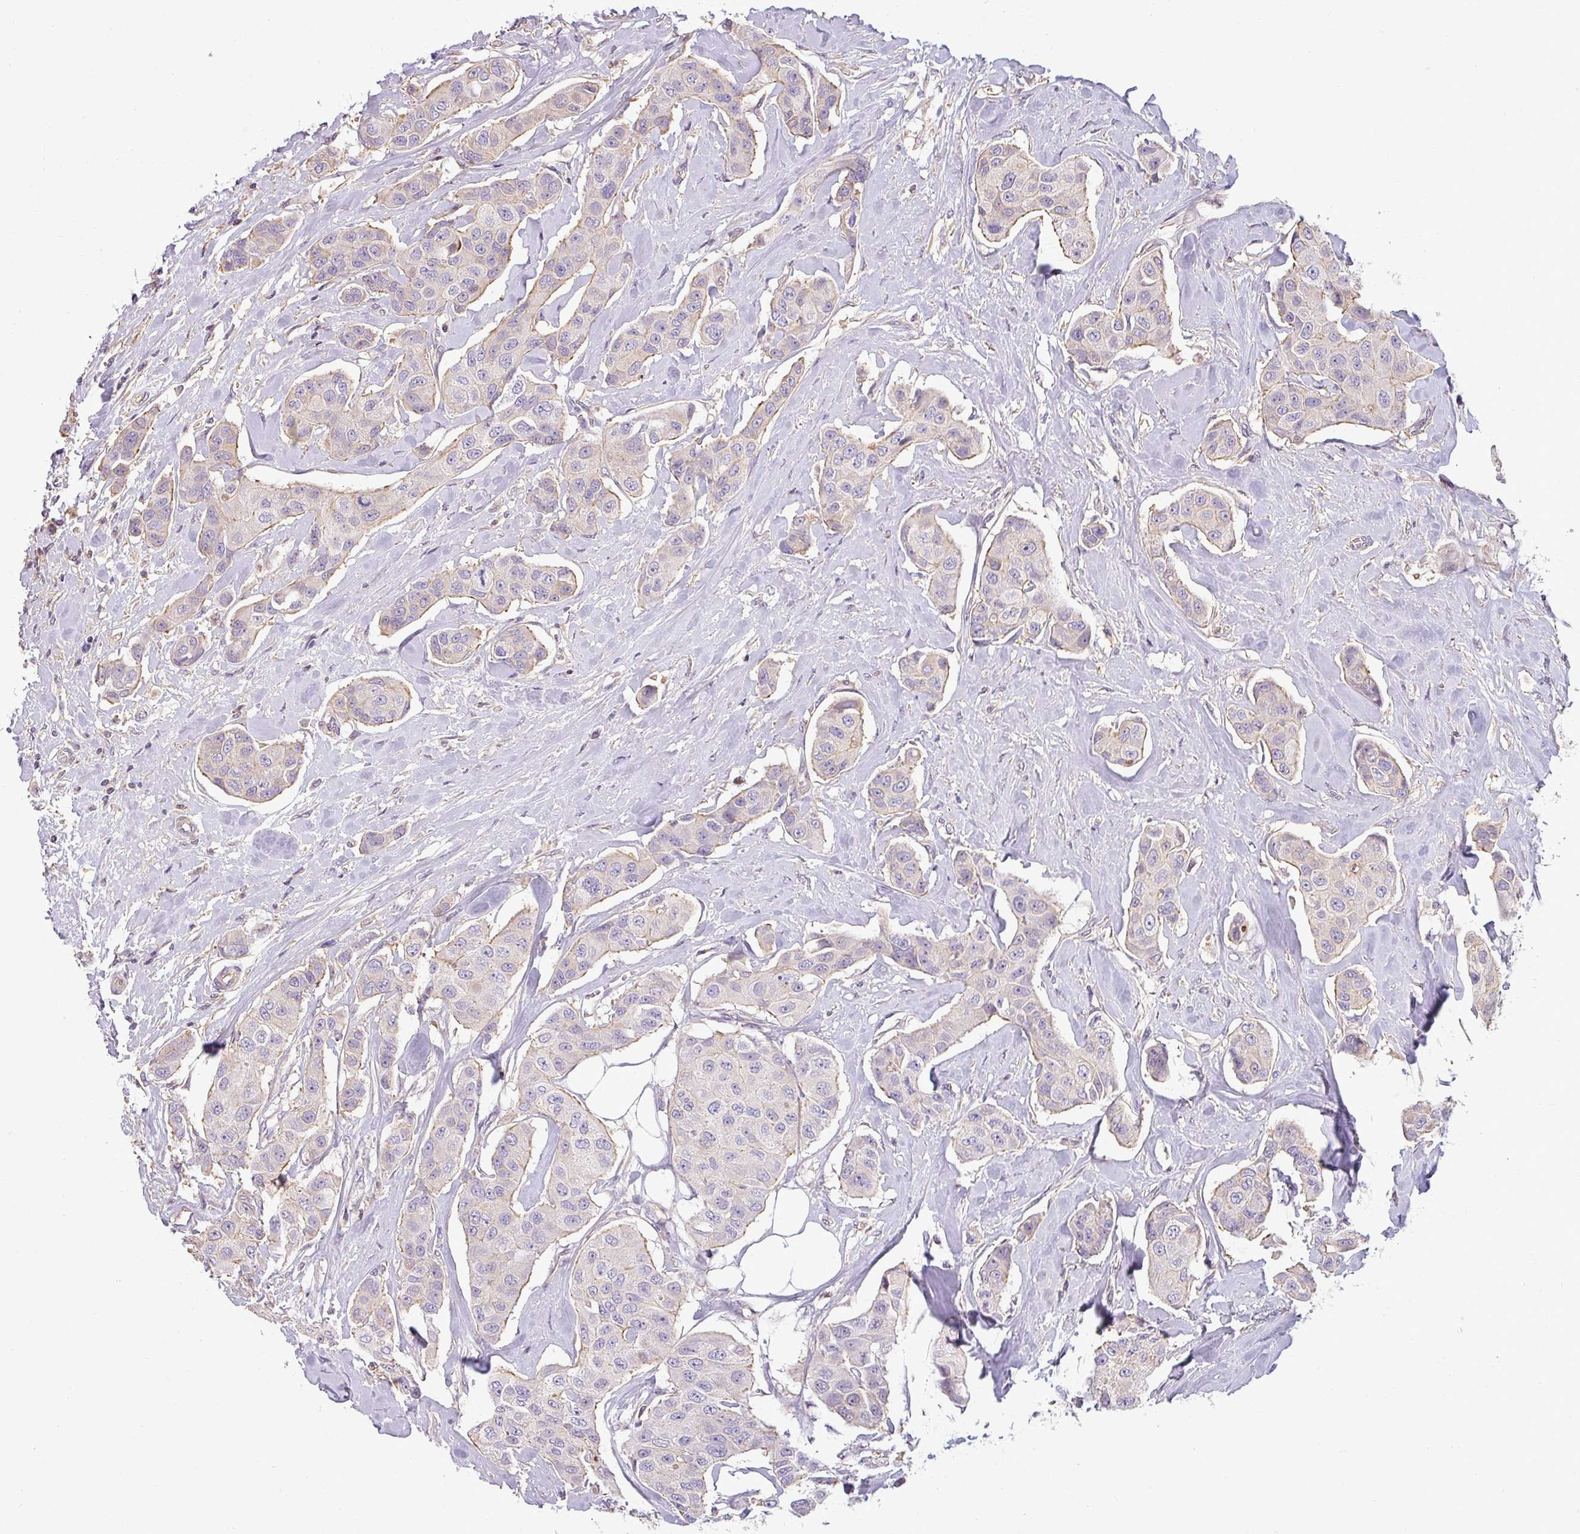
{"staining": {"intensity": "negative", "quantity": "none", "location": "none"}, "tissue": "breast cancer", "cell_type": "Tumor cells", "image_type": "cancer", "snomed": [{"axis": "morphology", "description": "Duct carcinoma"}, {"axis": "topography", "description": "Breast"}, {"axis": "topography", "description": "Lymph node"}], "caption": "This is an immunohistochemistry image of invasive ductal carcinoma (breast). There is no expression in tumor cells.", "gene": "ZNF835", "patient": {"sex": "female", "age": 80}}